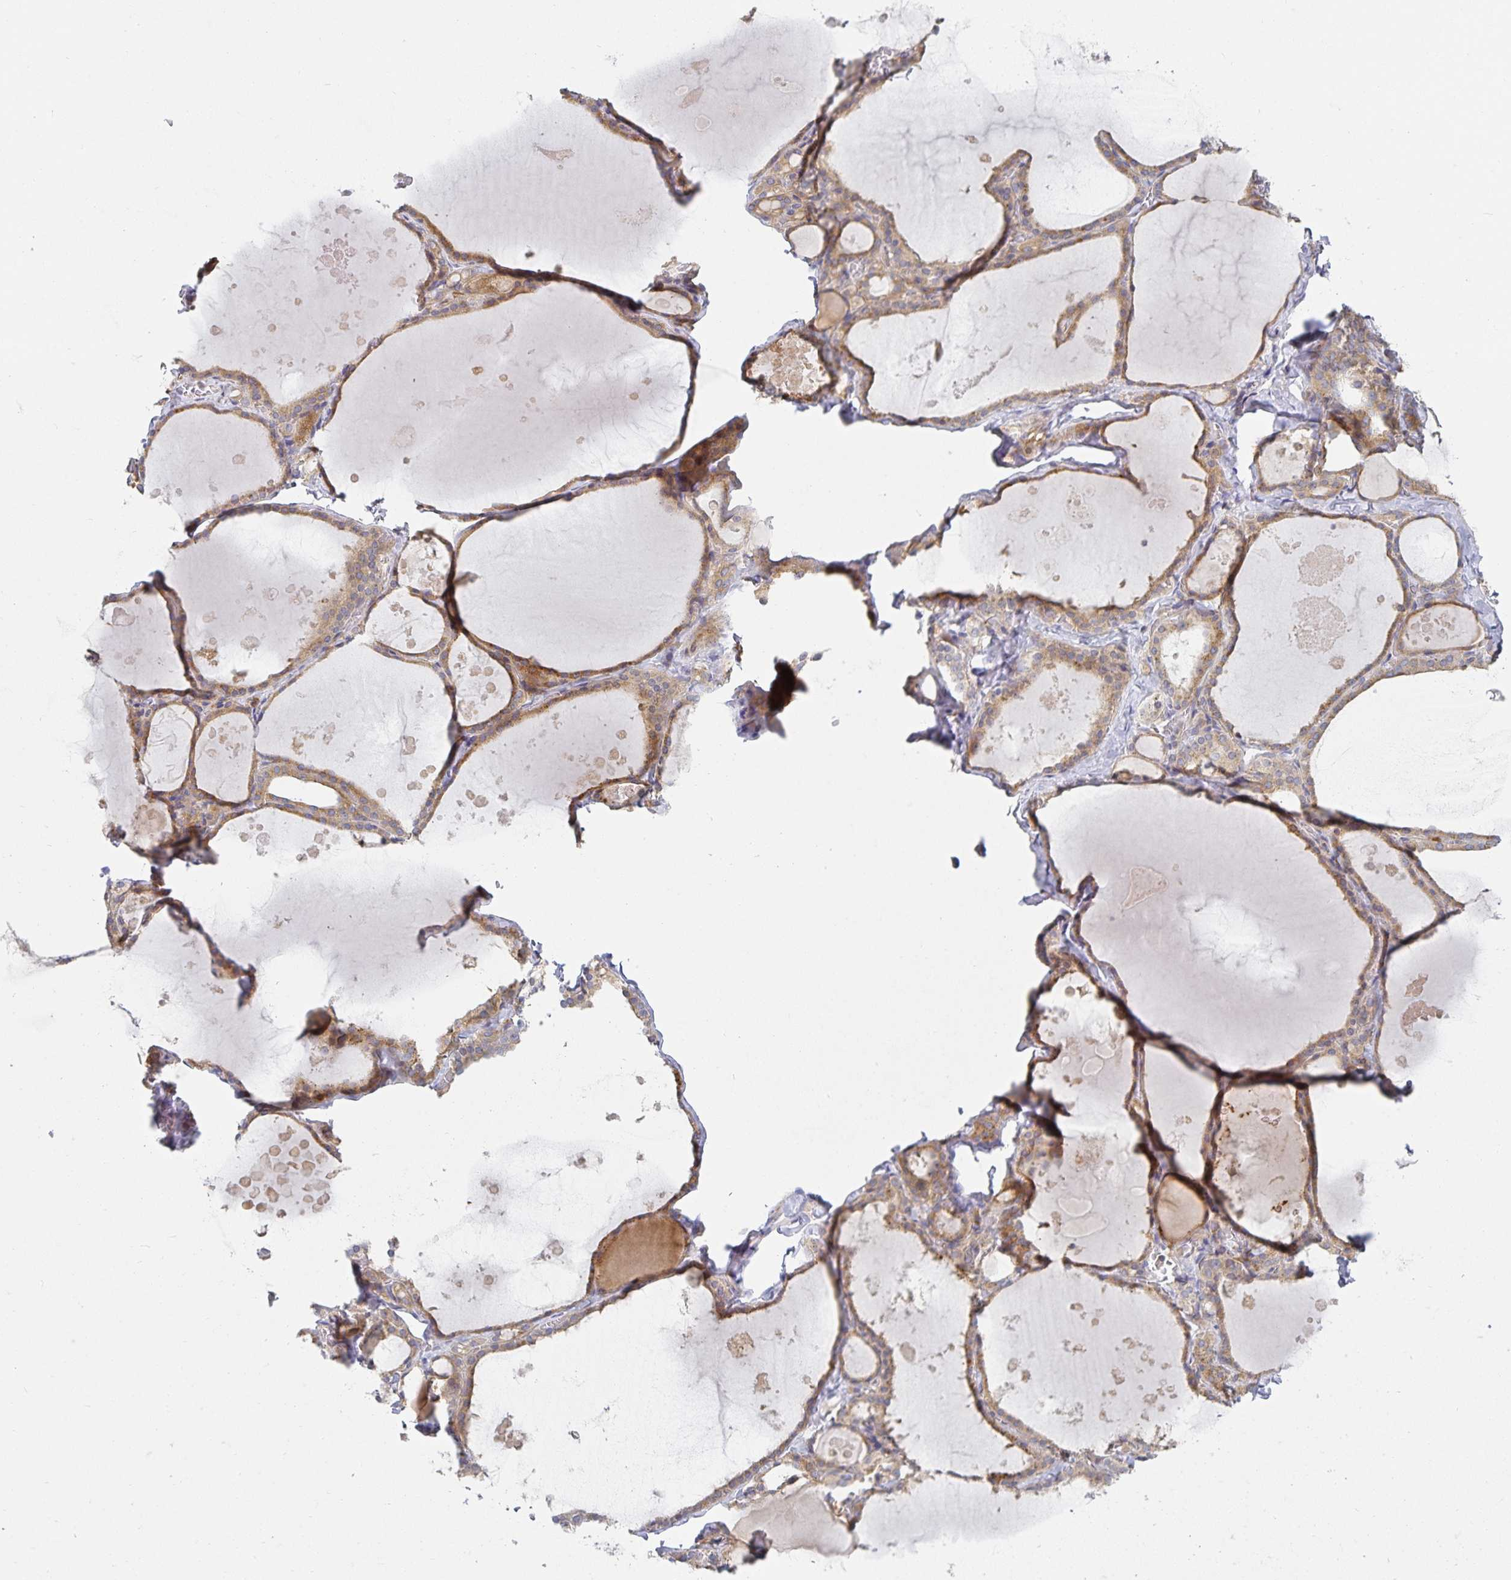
{"staining": {"intensity": "moderate", "quantity": ">75%", "location": "cytoplasmic/membranous"}, "tissue": "thyroid gland", "cell_type": "Glandular cells", "image_type": "normal", "snomed": [{"axis": "morphology", "description": "Normal tissue, NOS"}, {"axis": "topography", "description": "Thyroid gland"}], "caption": "Normal thyroid gland demonstrates moderate cytoplasmic/membranous positivity in approximately >75% of glandular cells, visualized by immunohistochemistry. The protein is shown in brown color, while the nuclei are stained blue.", "gene": "NOMO1", "patient": {"sex": "male", "age": 56}}